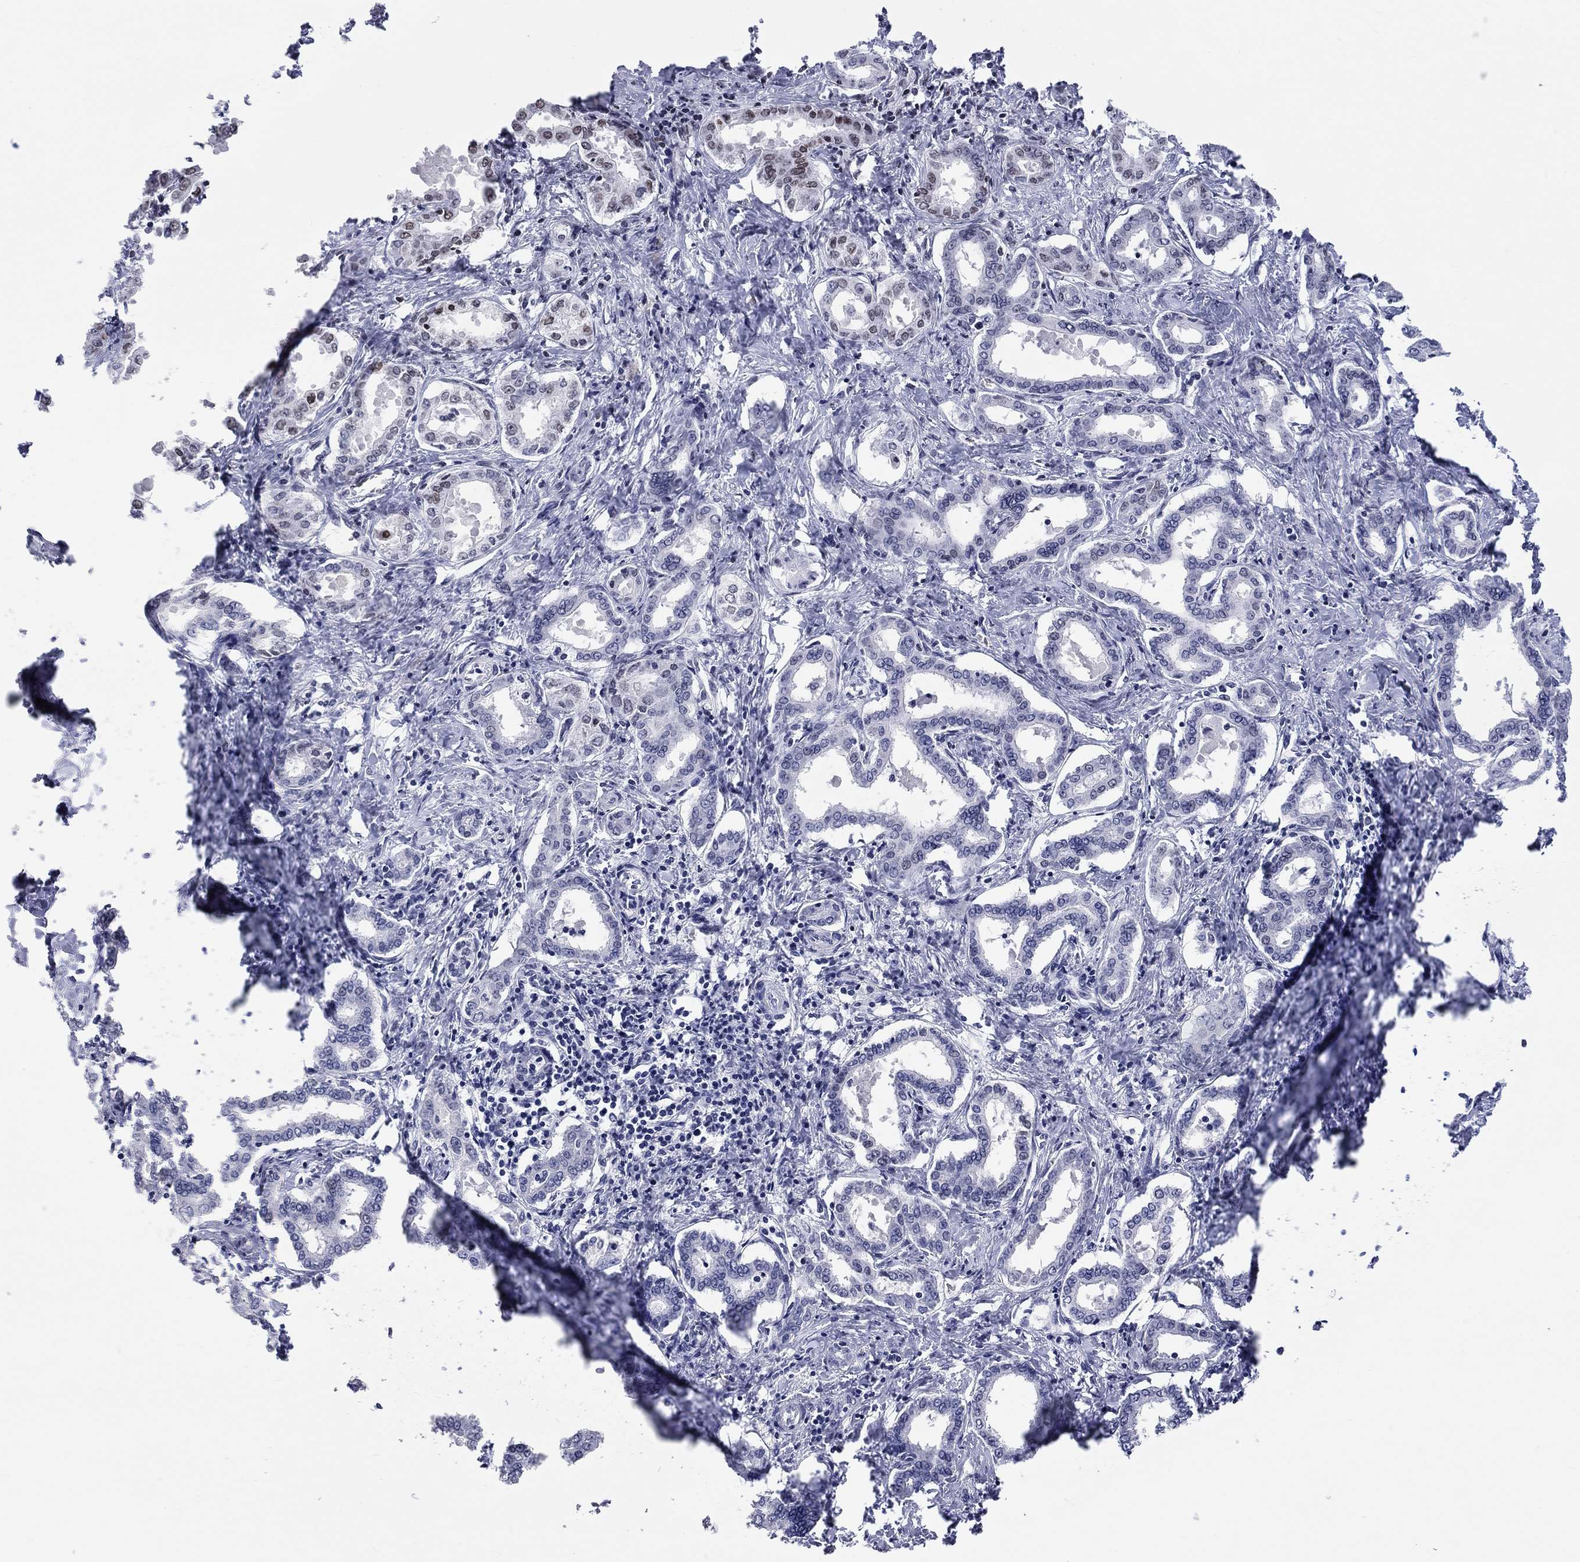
{"staining": {"intensity": "negative", "quantity": "none", "location": "none"}, "tissue": "liver cancer", "cell_type": "Tumor cells", "image_type": "cancer", "snomed": [{"axis": "morphology", "description": "Cholangiocarcinoma"}, {"axis": "topography", "description": "Liver"}], "caption": "Immunohistochemical staining of human liver cancer (cholangiocarcinoma) shows no significant staining in tumor cells.", "gene": "H2AX", "patient": {"sex": "female", "age": 47}}